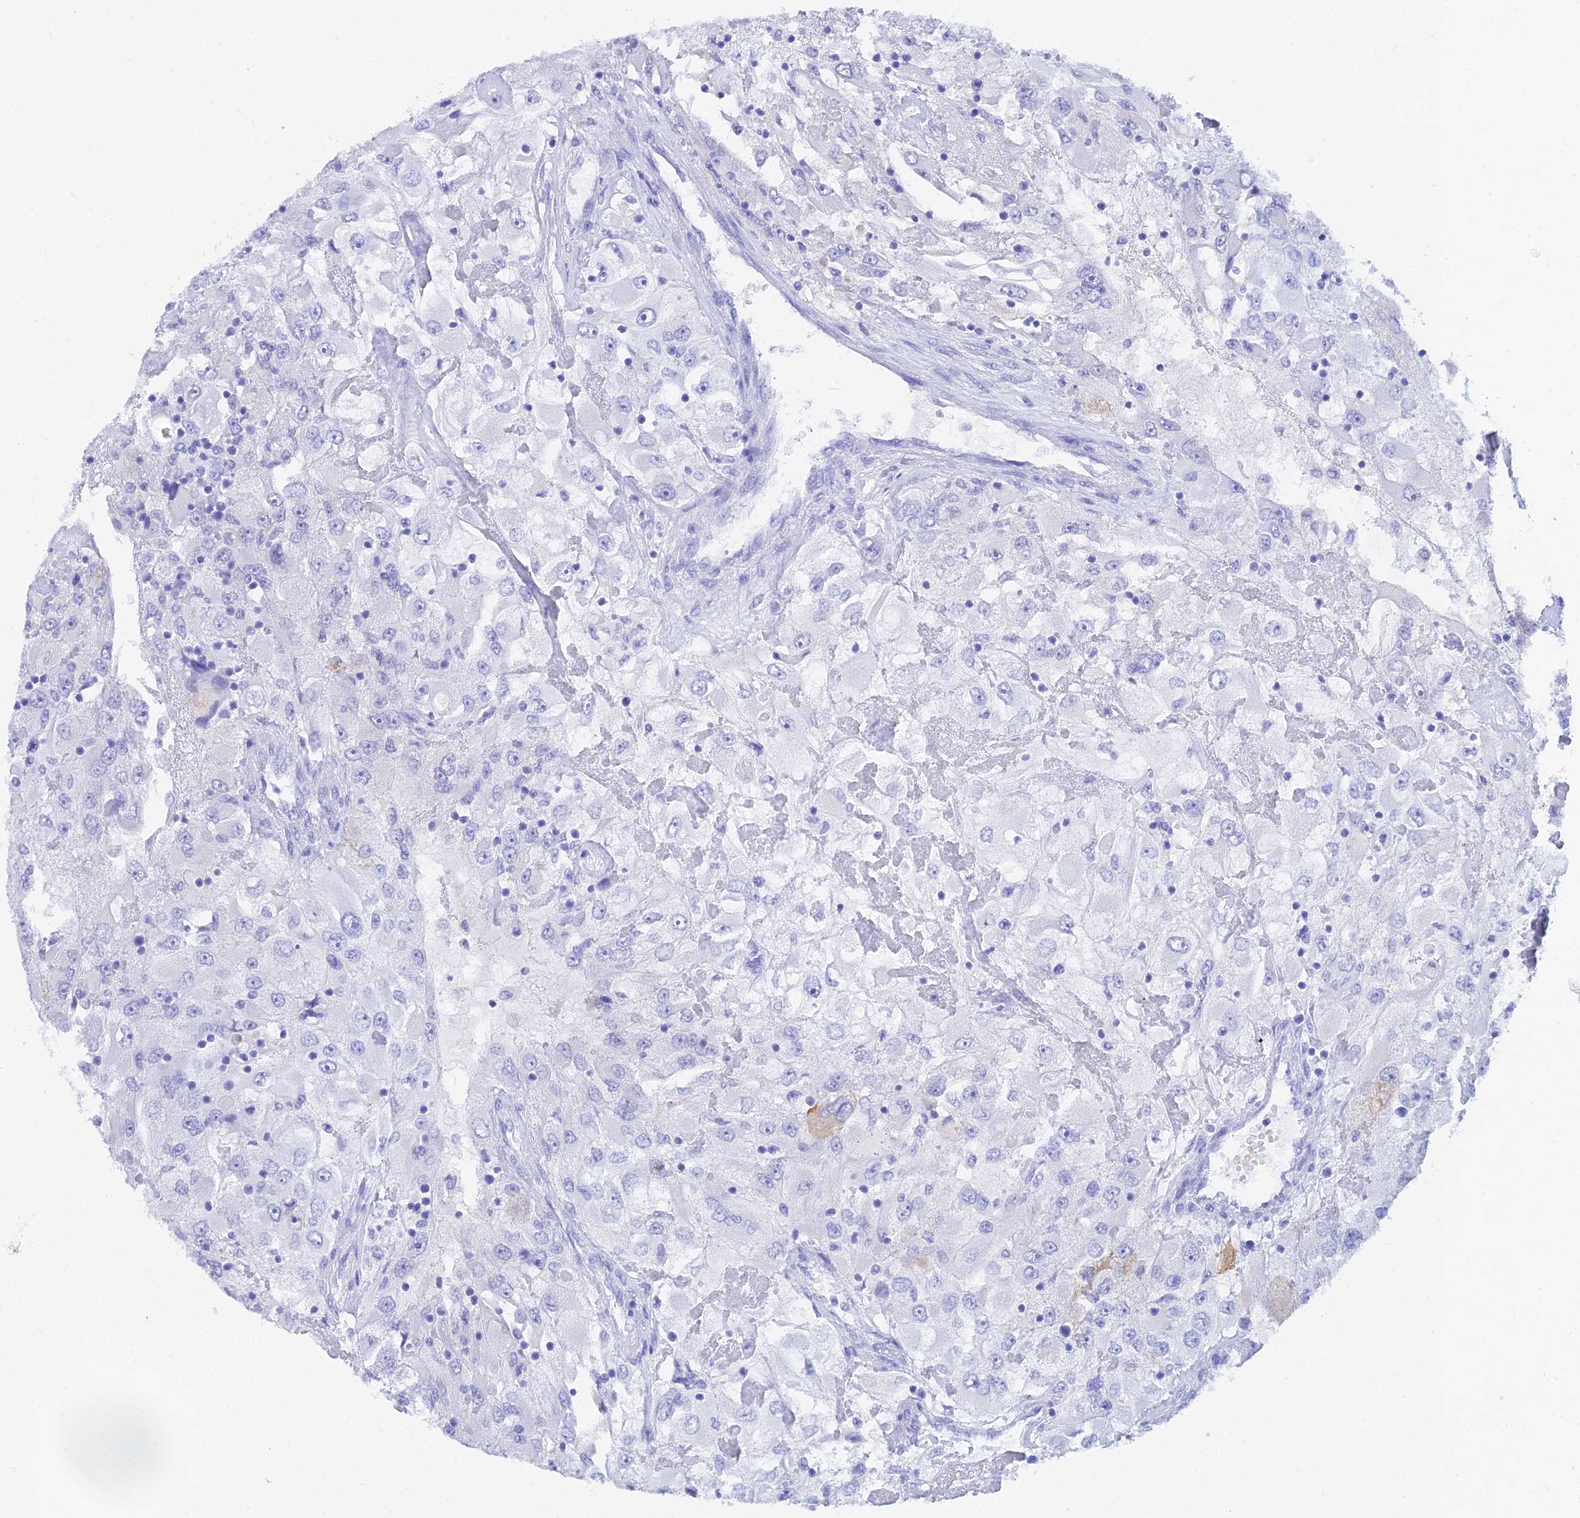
{"staining": {"intensity": "negative", "quantity": "none", "location": "none"}, "tissue": "renal cancer", "cell_type": "Tumor cells", "image_type": "cancer", "snomed": [{"axis": "morphology", "description": "Adenocarcinoma, NOS"}, {"axis": "topography", "description": "Kidney"}], "caption": "An image of human renal cancer (adenocarcinoma) is negative for staining in tumor cells. Brightfield microscopy of IHC stained with DAB (brown) and hematoxylin (blue), captured at high magnification.", "gene": "REG1A", "patient": {"sex": "female", "age": 52}}